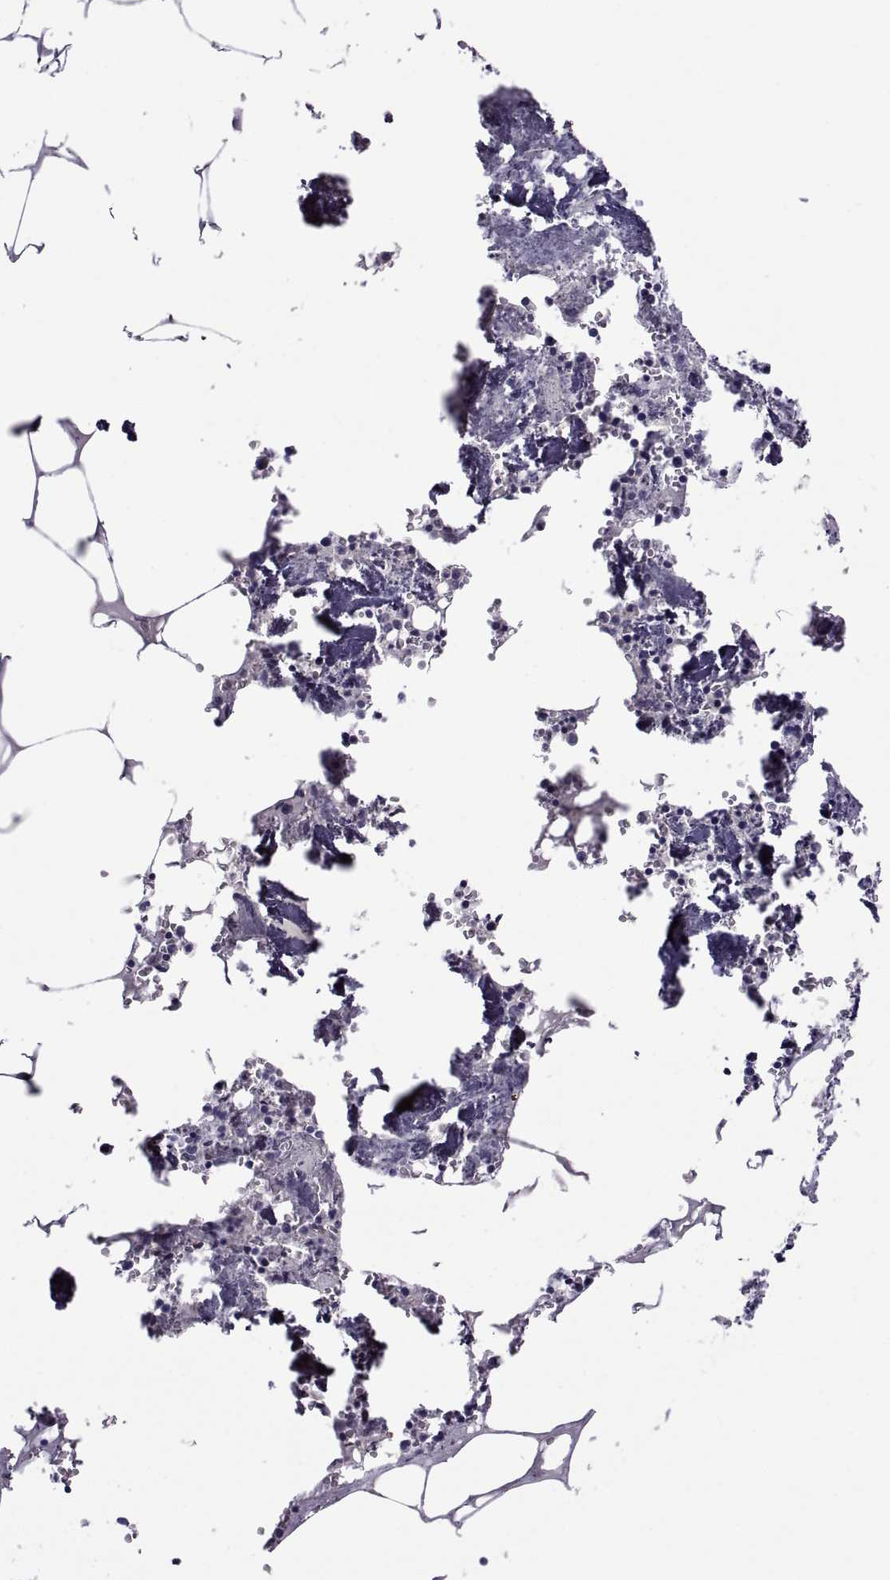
{"staining": {"intensity": "negative", "quantity": "none", "location": "none"}, "tissue": "bone marrow", "cell_type": "Hematopoietic cells", "image_type": "normal", "snomed": [{"axis": "morphology", "description": "Normal tissue, NOS"}, {"axis": "topography", "description": "Bone marrow"}], "caption": "Immunohistochemistry (IHC) photomicrograph of unremarkable bone marrow: human bone marrow stained with DAB demonstrates no significant protein positivity in hematopoietic cells.", "gene": "TMEM158", "patient": {"sex": "male", "age": 54}}